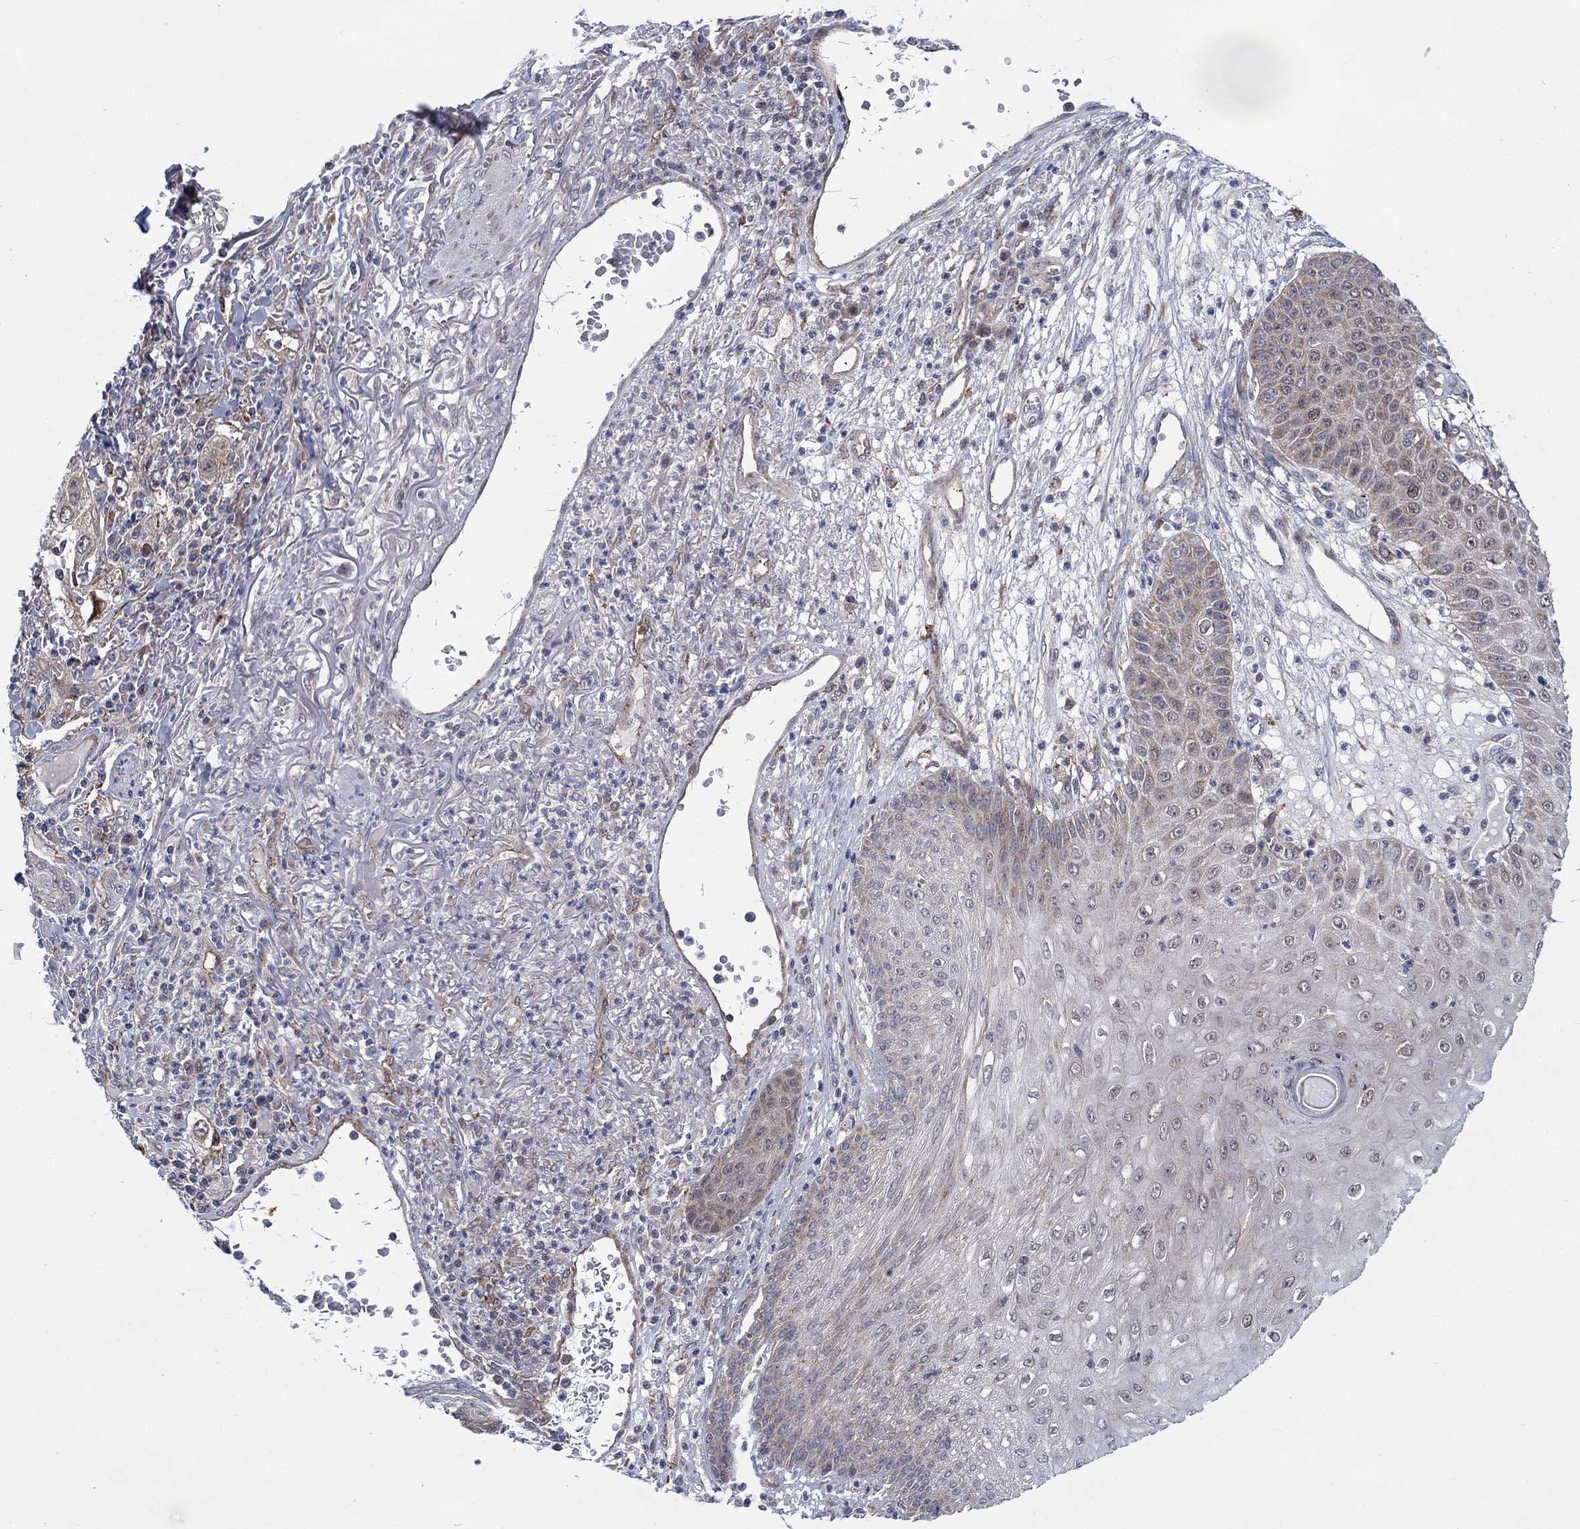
{"staining": {"intensity": "moderate", "quantity": "25%-75%", "location": "cytoplasmic/membranous"}, "tissue": "skin cancer", "cell_type": "Tumor cells", "image_type": "cancer", "snomed": [{"axis": "morphology", "description": "Squamous cell carcinoma, NOS"}, {"axis": "topography", "description": "Skin"}], "caption": "Human squamous cell carcinoma (skin) stained with a protein marker exhibits moderate staining in tumor cells.", "gene": "SLC35F2", "patient": {"sex": "male", "age": 82}}